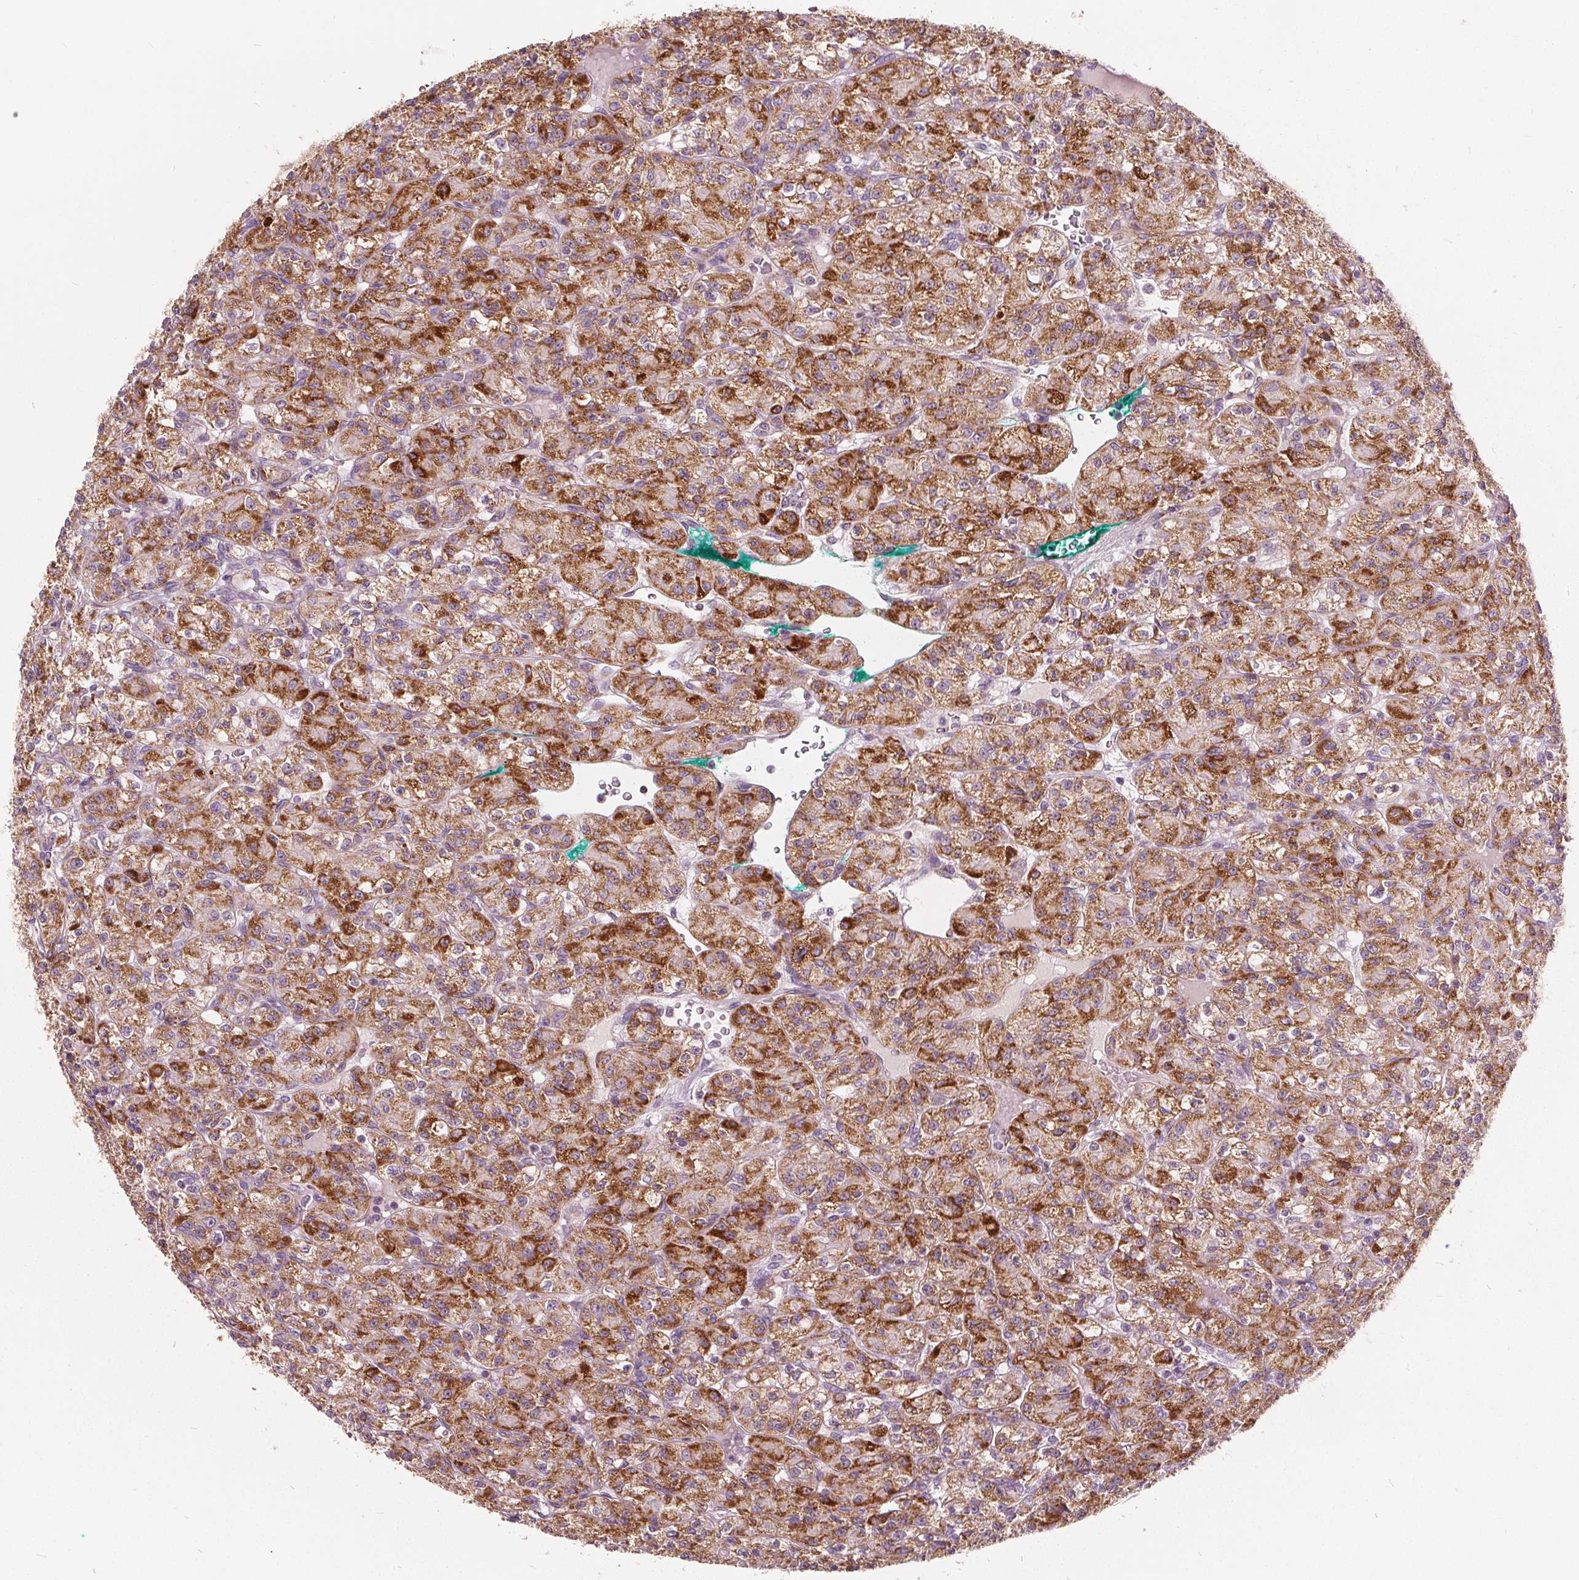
{"staining": {"intensity": "strong", "quantity": ">75%", "location": "cytoplasmic/membranous"}, "tissue": "renal cancer", "cell_type": "Tumor cells", "image_type": "cancer", "snomed": [{"axis": "morphology", "description": "Adenocarcinoma, NOS"}, {"axis": "topography", "description": "Kidney"}], "caption": "Adenocarcinoma (renal) stained with IHC exhibits strong cytoplasmic/membranous staining in approximately >75% of tumor cells.", "gene": "ECI2", "patient": {"sex": "female", "age": 70}}